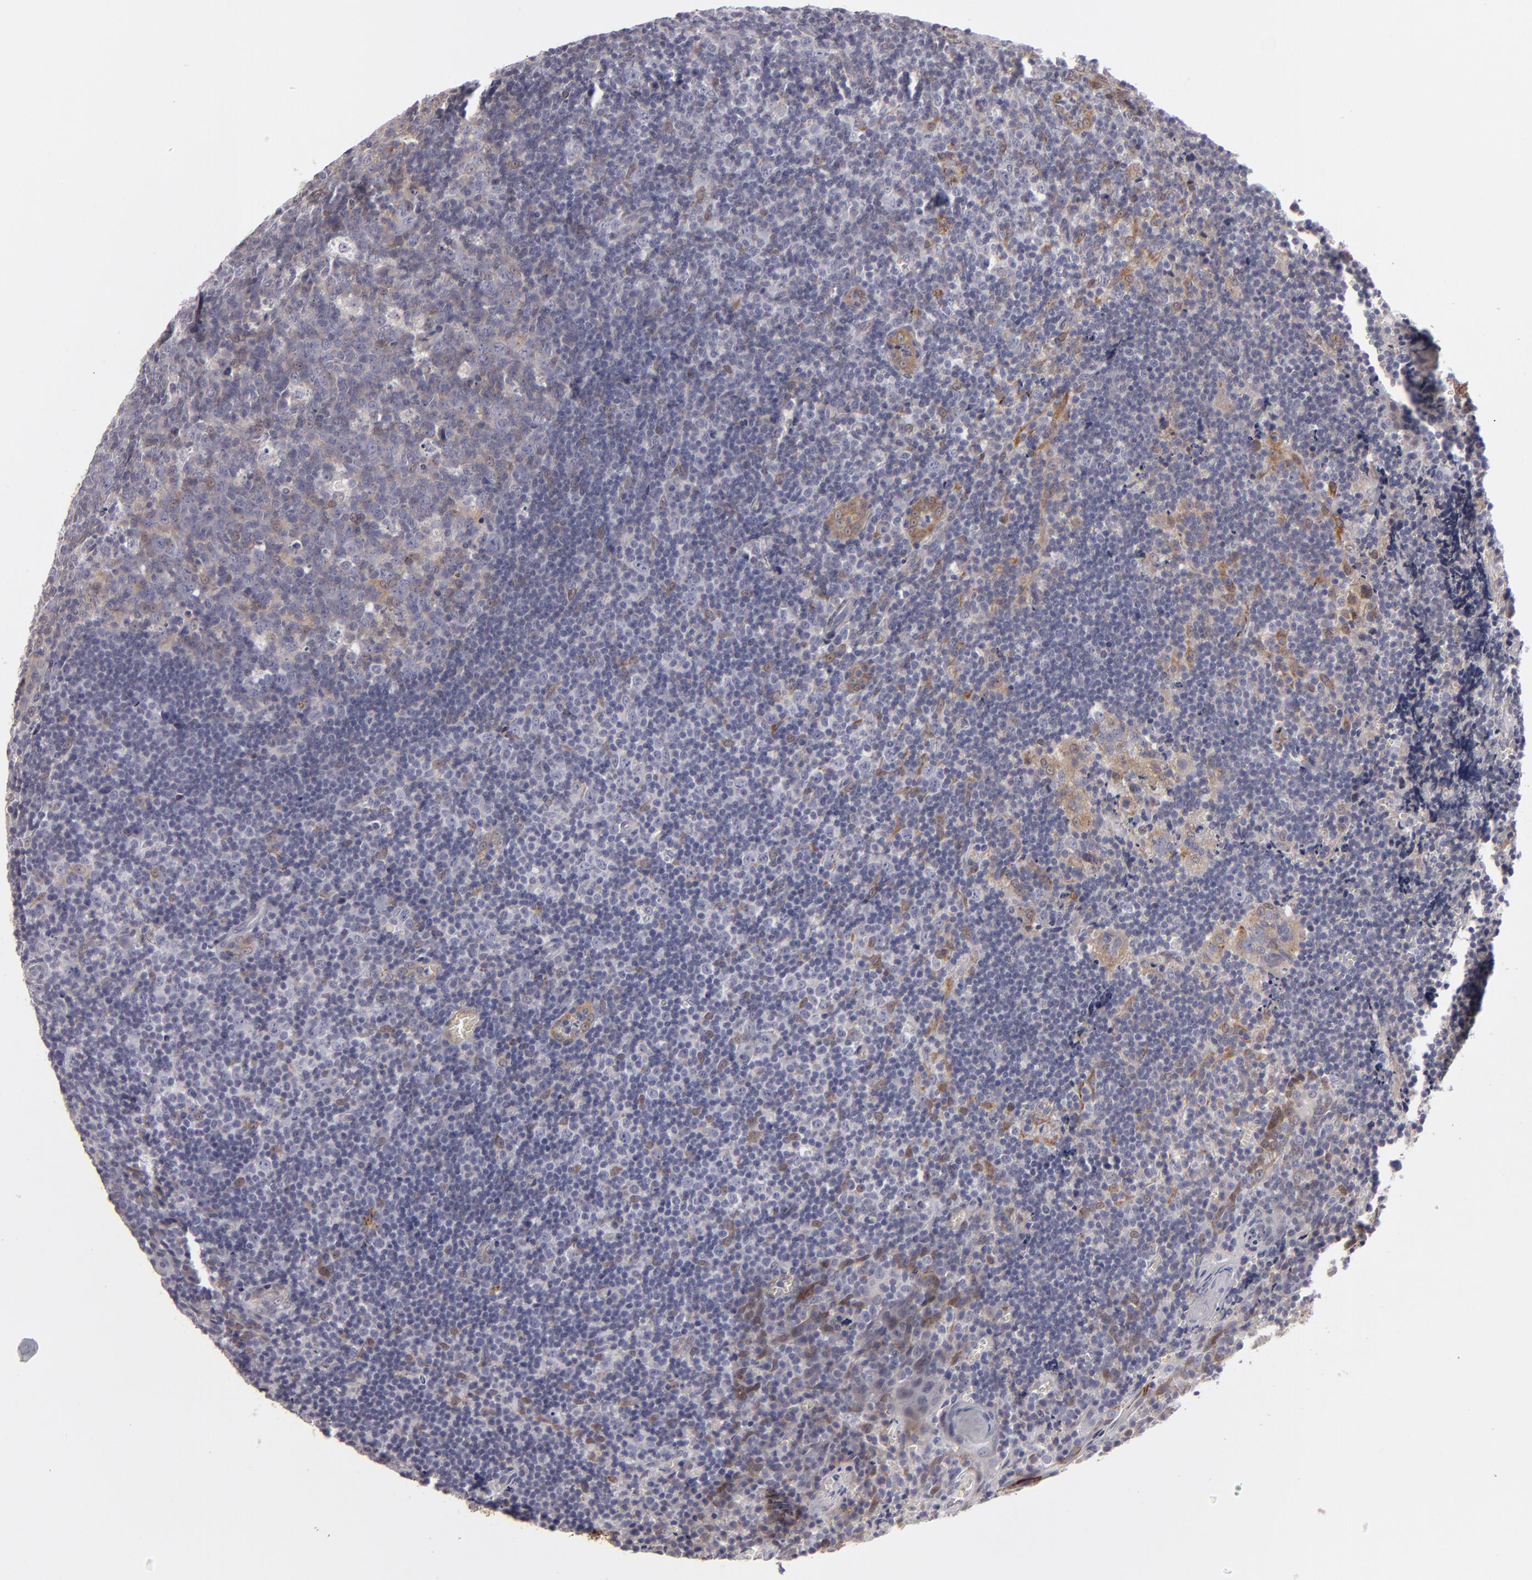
{"staining": {"intensity": "negative", "quantity": "none", "location": "none"}, "tissue": "tonsil", "cell_type": "Germinal center cells", "image_type": "normal", "snomed": [{"axis": "morphology", "description": "Normal tissue, NOS"}, {"axis": "topography", "description": "Tonsil"}], "caption": "There is no significant expression in germinal center cells of tonsil. (Stains: DAB IHC with hematoxylin counter stain, Microscopy: brightfield microscopy at high magnification).", "gene": "ALCAM", "patient": {"sex": "male", "age": 20}}